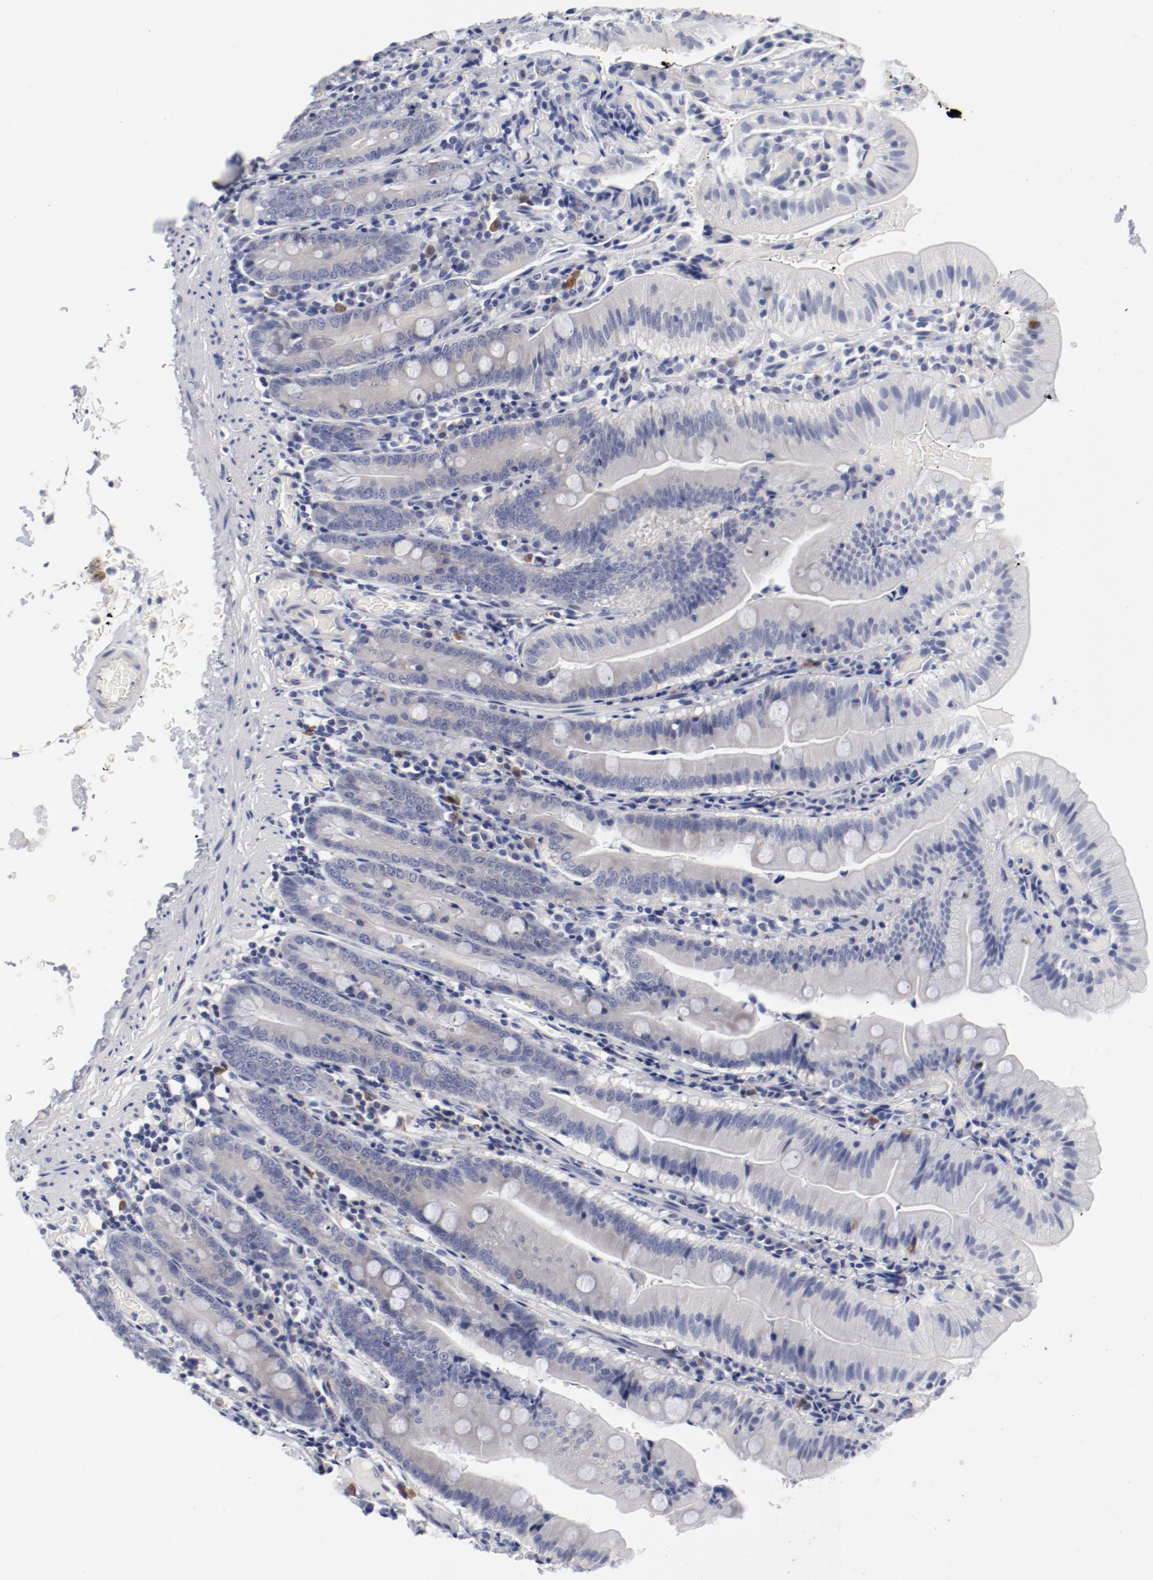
{"staining": {"intensity": "negative", "quantity": "none", "location": "none"}, "tissue": "small intestine", "cell_type": "Glandular cells", "image_type": "normal", "snomed": [{"axis": "morphology", "description": "Normal tissue, NOS"}, {"axis": "topography", "description": "Small intestine"}], "caption": "Immunohistochemical staining of unremarkable small intestine demonstrates no significant expression in glandular cells.", "gene": "KCNK13", "patient": {"sex": "male", "age": 71}}